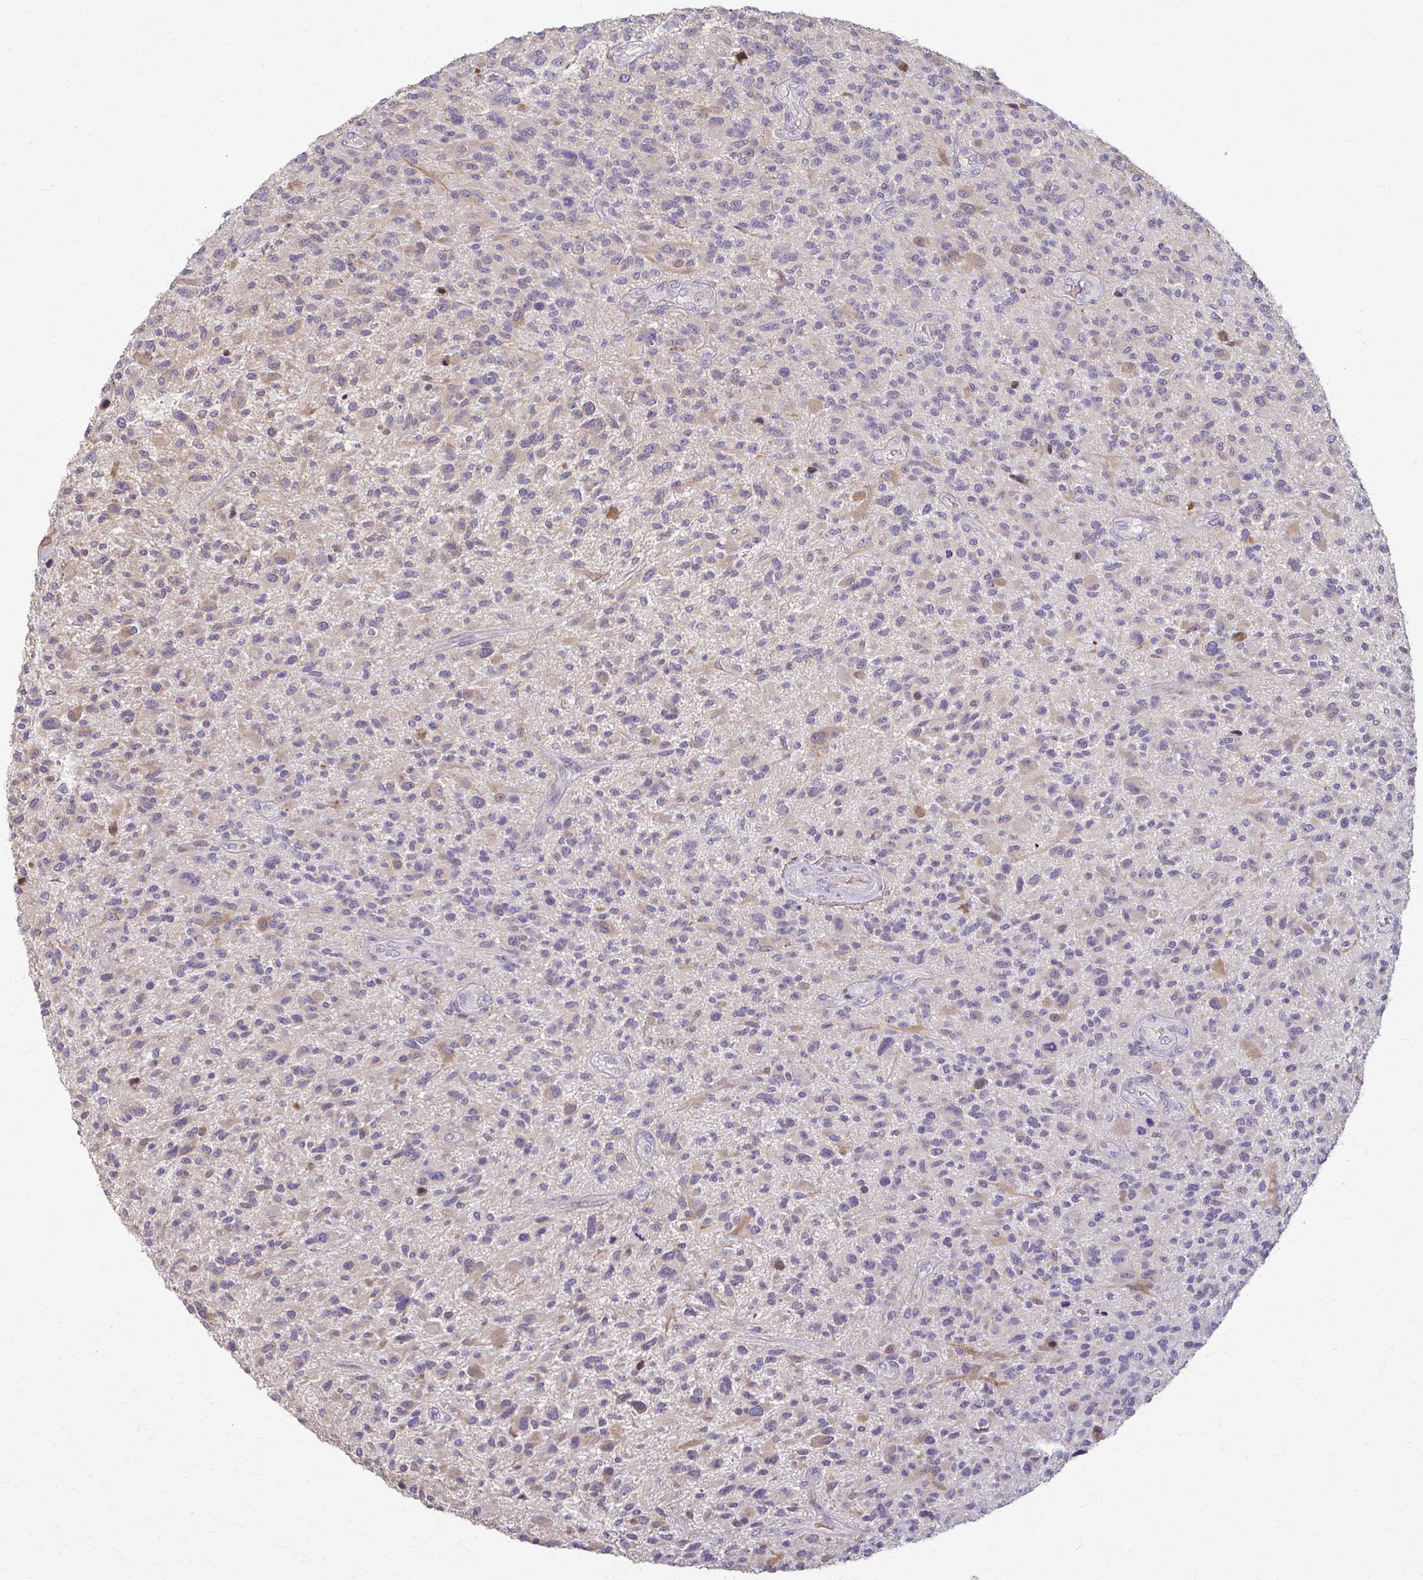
{"staining": {"intensity": "weak", "quantity": "<25%", "location": "cytoplasmic/membranous"}, "tissue": "glioma", "cell_type": "Tumor cells", "image_type": "cancer", "snomed": [{"axis": "morphology", "description": "Glioma, malignant, High grade"}, {"axis": "topography", "description": "Brain"}], "caption": "Tumor cells show no significant staining in malignant glioma (high-grade). (Stains: DAB (3,3'-diaminobenzidine) immunohistochemistry (IHC) with hematoxylin counter stain, Microscopy: brightfield microscopy at high magnification).", "gene": "ZNF34", "patient": {"sex": "male", "age": 47}}